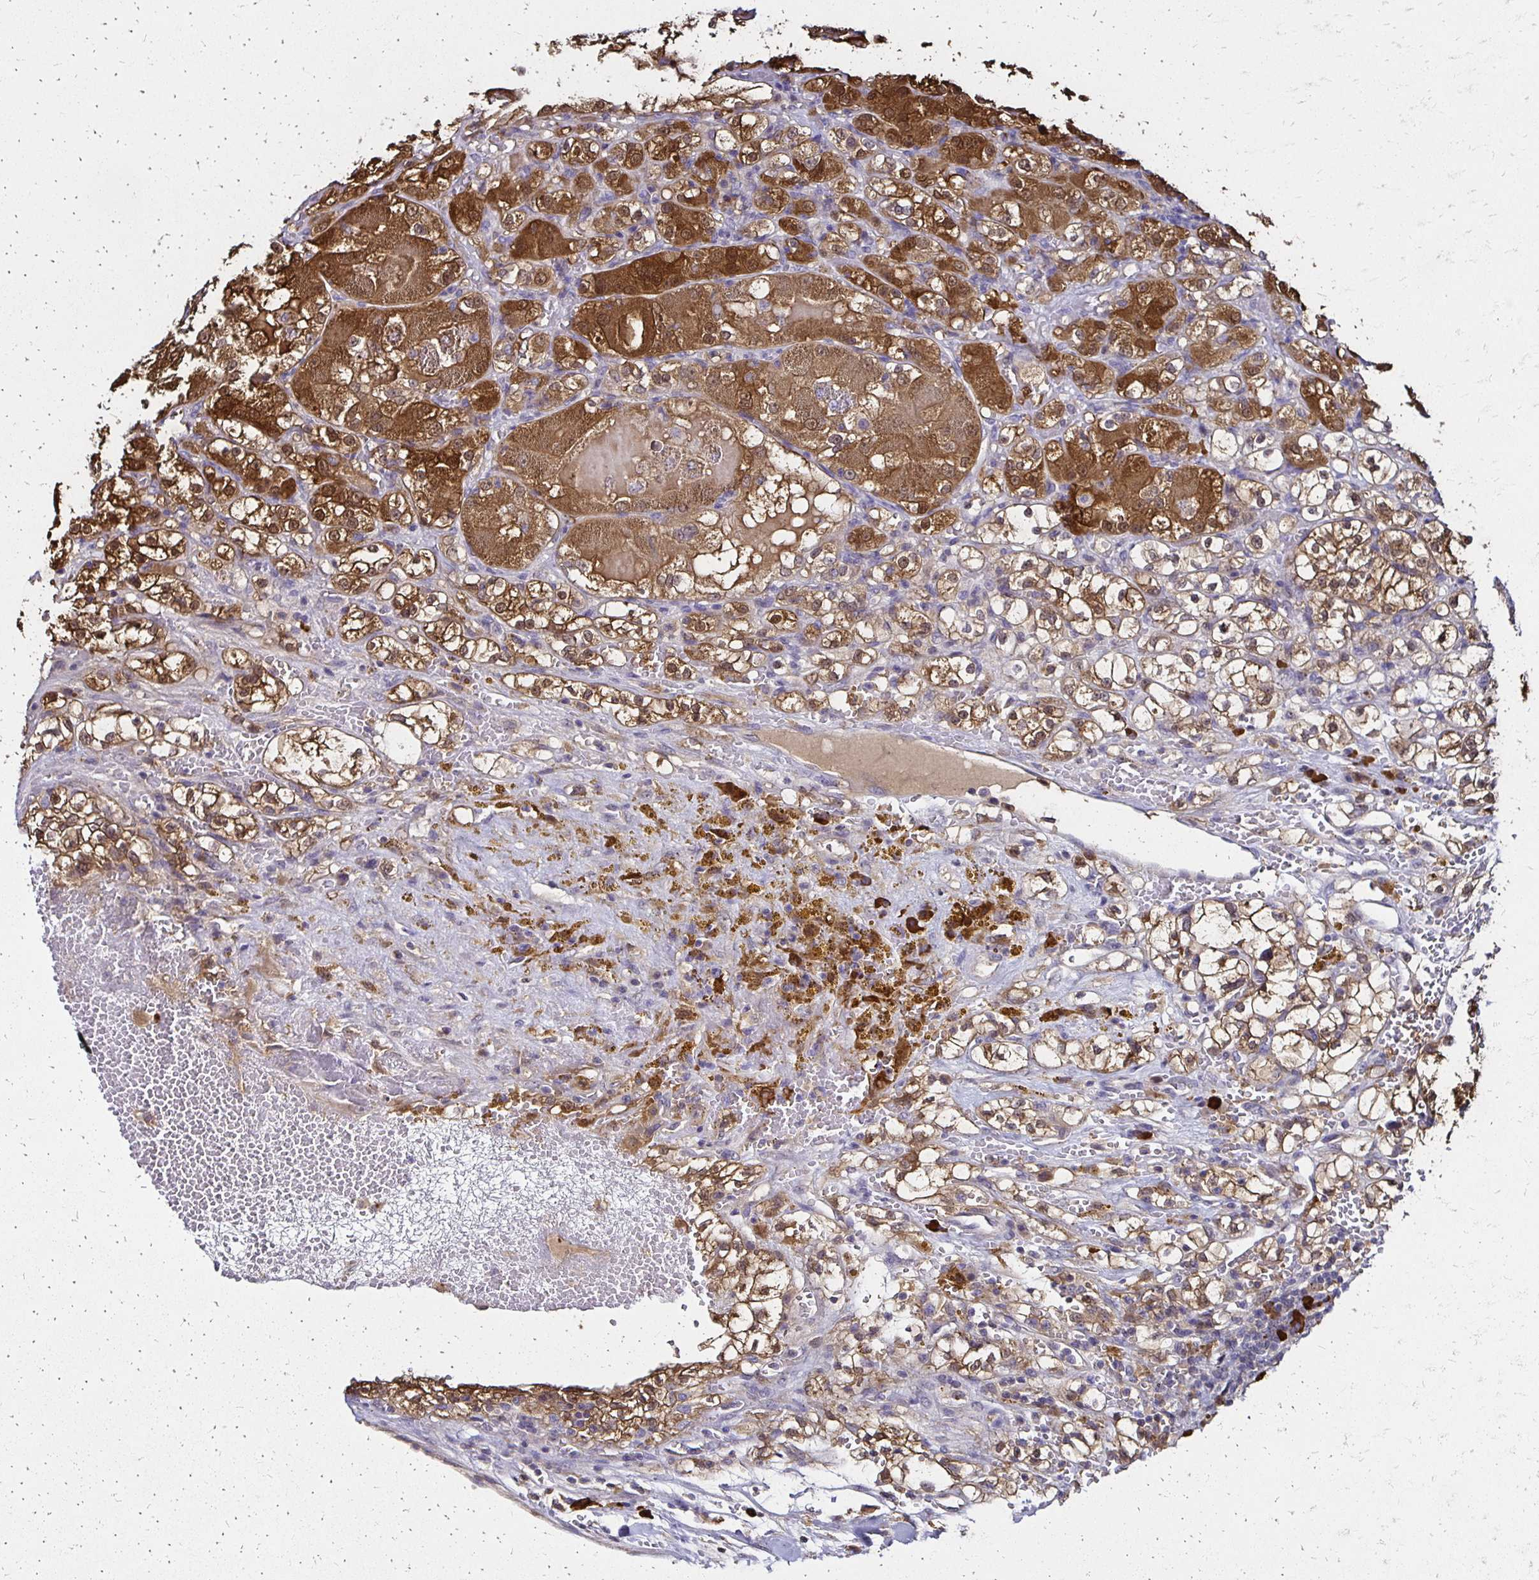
{"staining": {"intensity": "moderate", "quantity": ">75%", "location": "cytoplasmic/membranous,nuclear"}, "tissue": "renal cancer", "cell_type": "Tumor cells", "image_type": "cancer", "snomed": [{"axis": "morphology", "description": "Normal tissue, NOS"}, {"axis": "morphology", "description": "Adenocarcinoma, NOS"}, {"axis": "topography", "description": "Kidney"}], "caption": "Tumor cells reveal medium levels of moderate cytoplasmic/membranous and nuclear staining in about >75% of cells in human renal cancer (adenocarcinoma).", "gene": "TXN", "patient": {"sex": "male", "age": 61}}